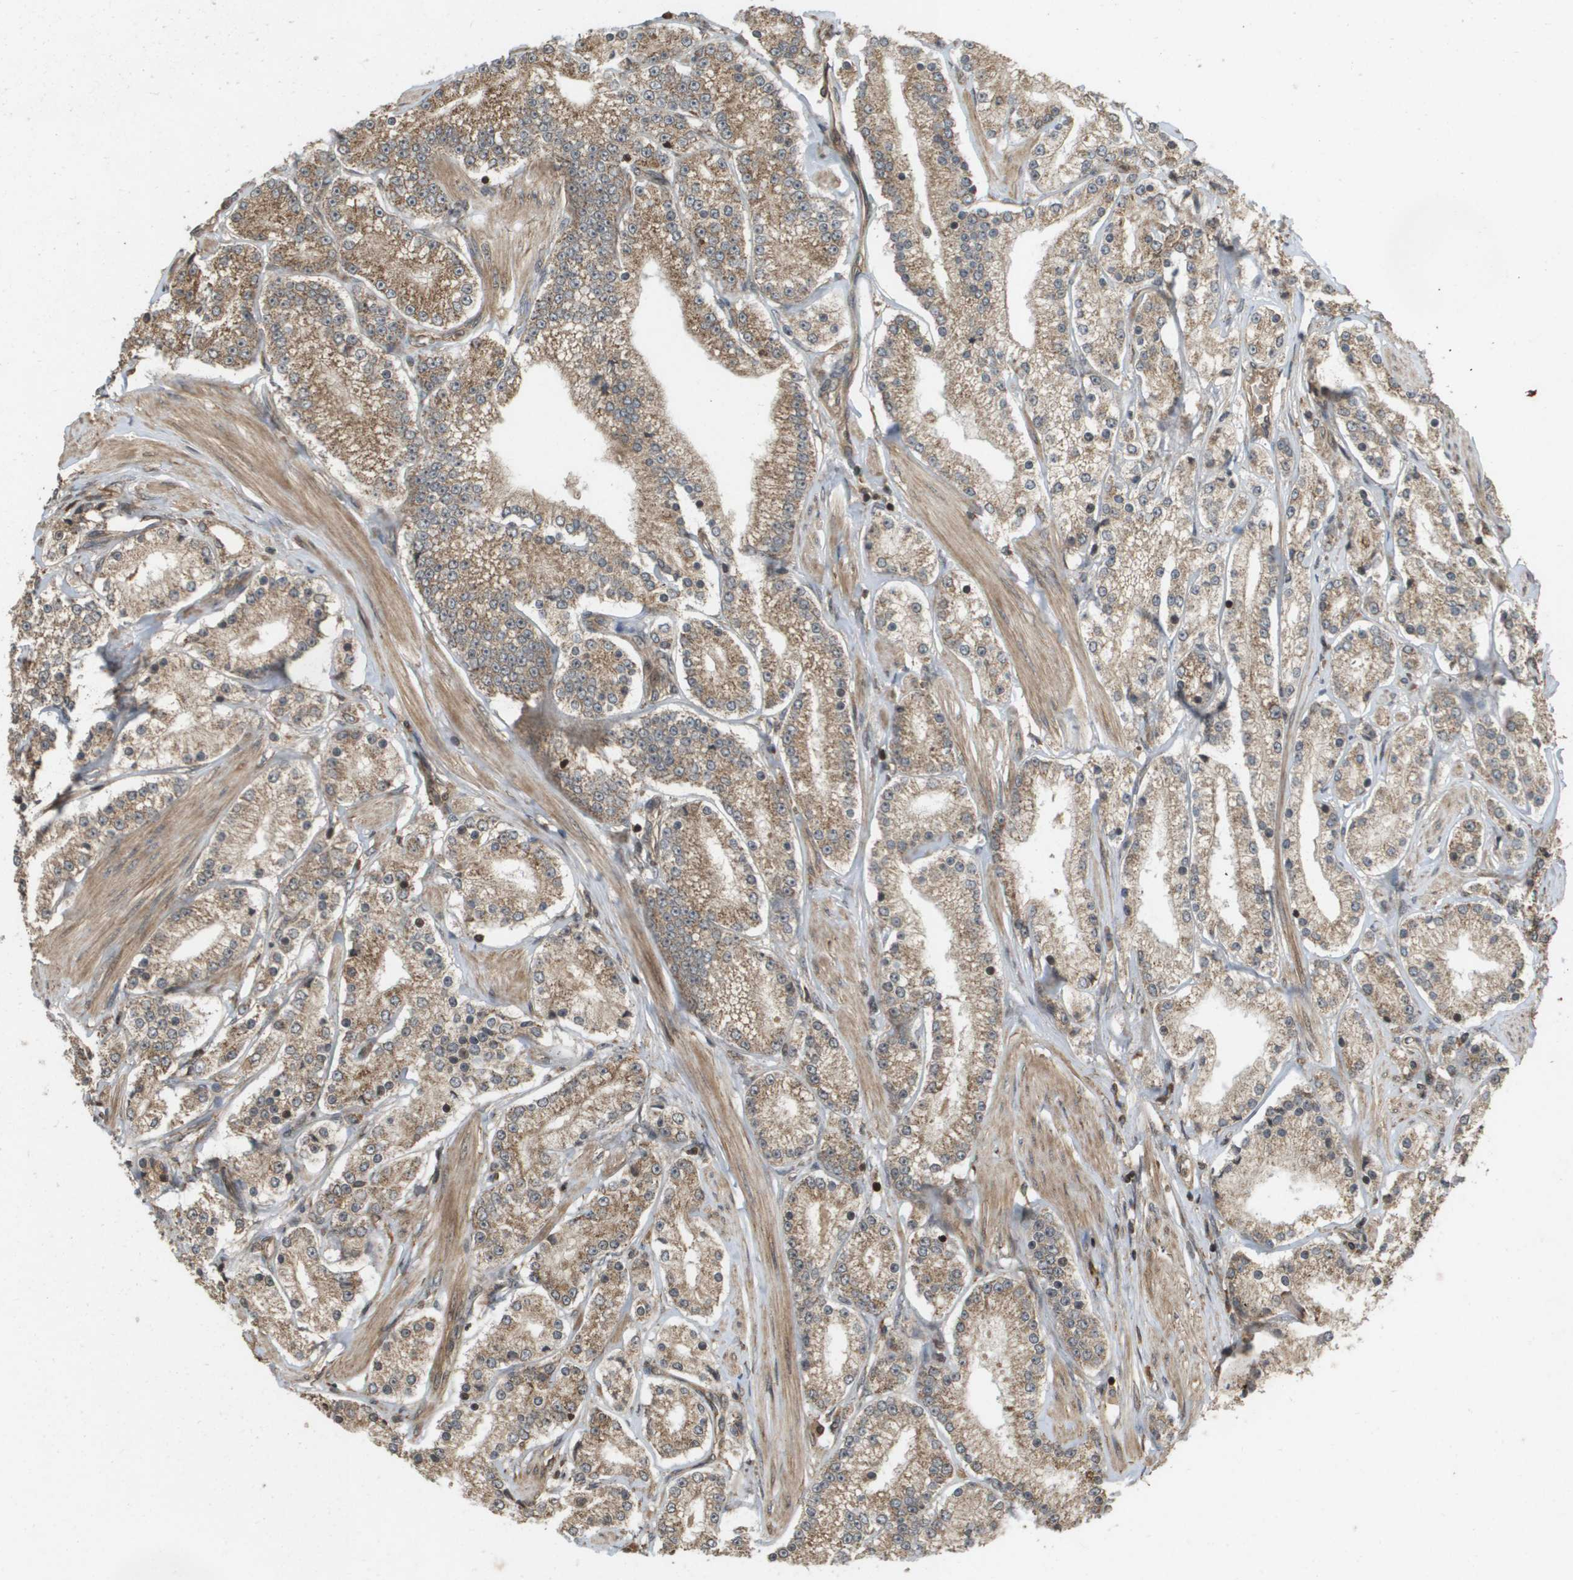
{"staining": {"intensity": "moderate", "quantity": ">75%", "location": "cytoplasmic/membranous"}, "tissue": "prostate cancer", "cell_type": "Tumor cells", "image_type": "cancer", "snomed": [{"axis": "morphology", "description": "Adenocarcinoma, Low grade"}, {"axis": "topography", "description": "Prostate"}], "caption": "Immunohistochemical staining of low-grade adenocarcinoma (prostate) exhibits moderate cytoplasmic/membranous protein positivity in about >75% of tumor cells.", "gene": "KIF11", "patient": {"sex": "male", "age": 63}}